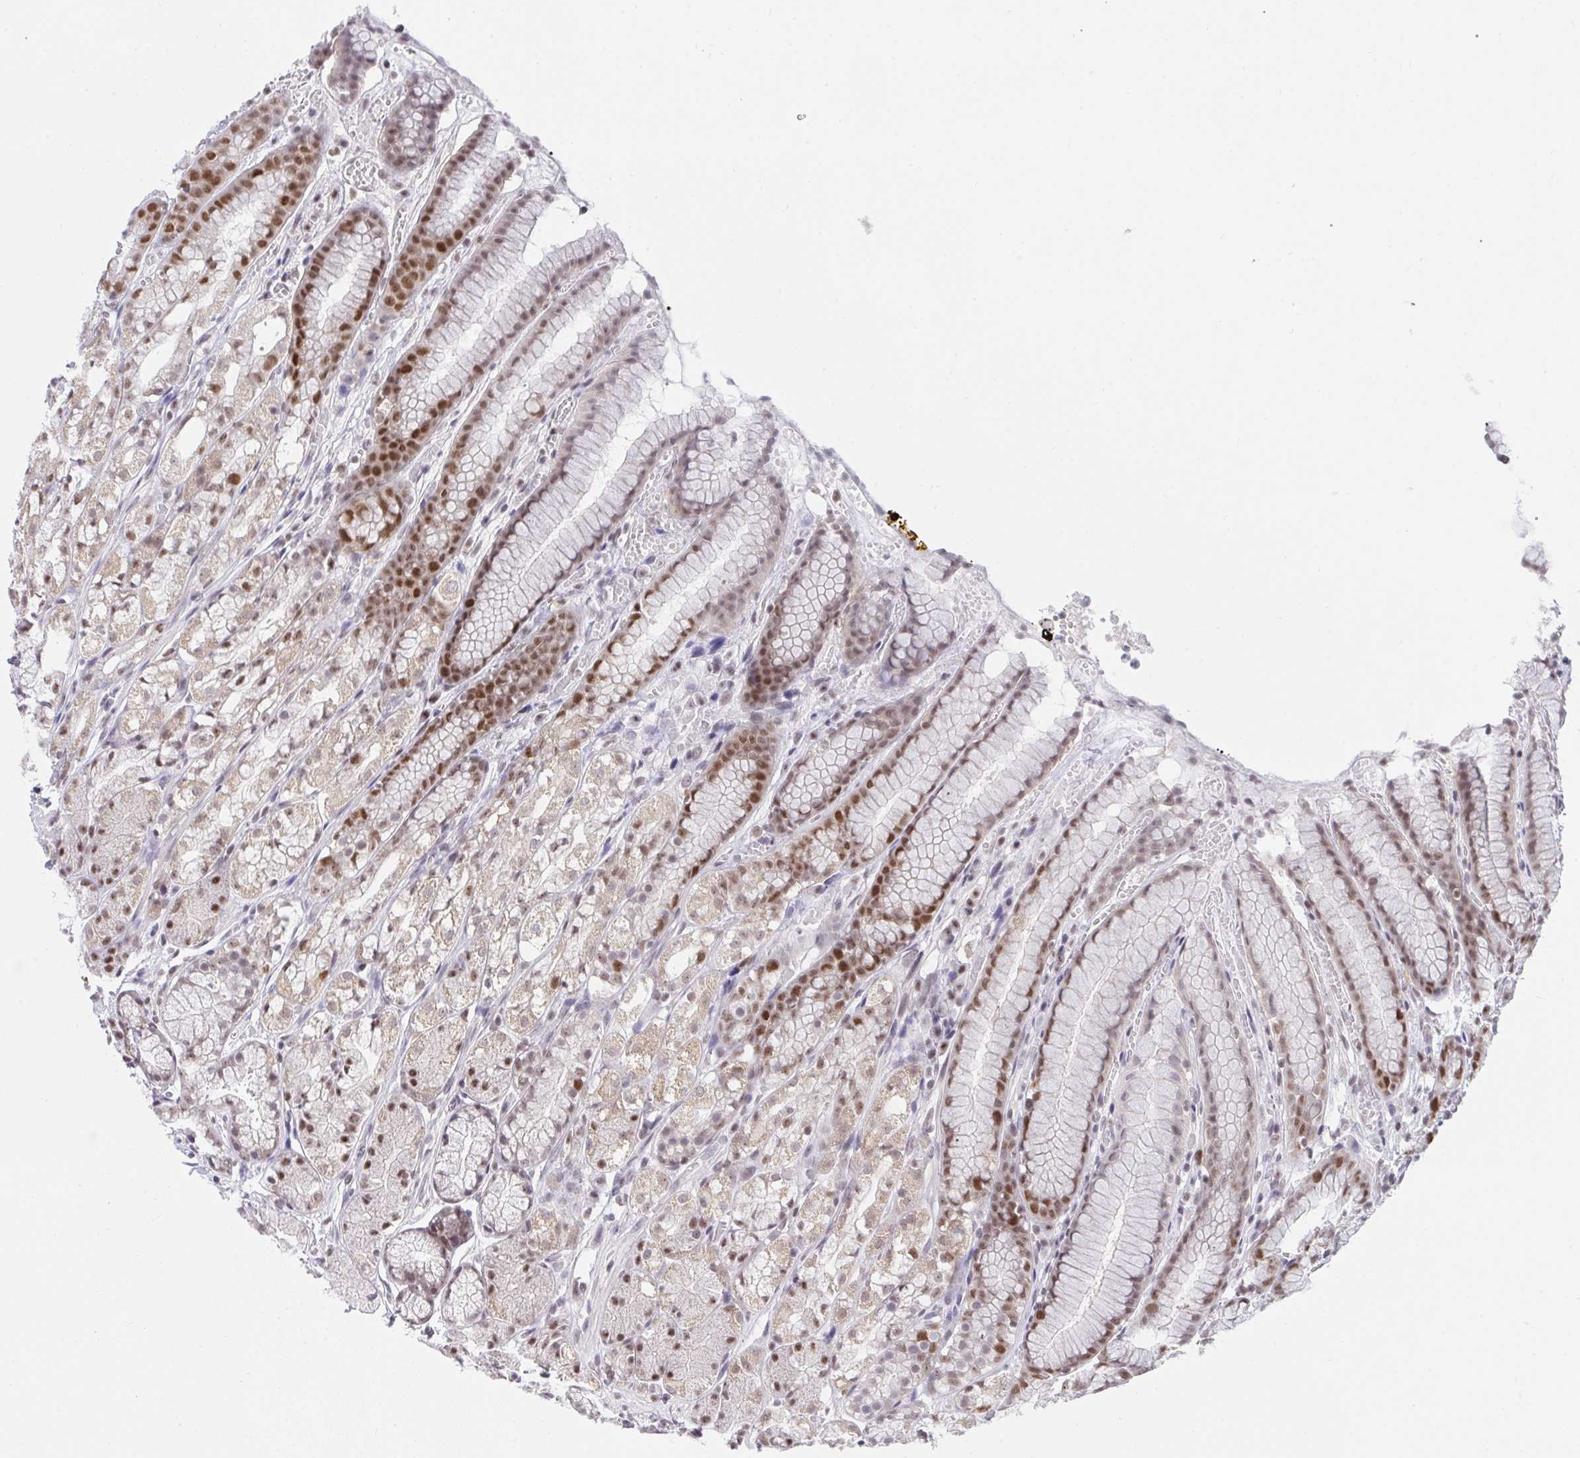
{"staining": {"intensity": "moderate", "quantity": "25%-75%", "location": "cytoplasmic/membranous,nuclear"}, "tissue": "stomach", "cell_type": "Glandular cells", "image_type": "normal", "snomed": [{"axis": "morphology", "description": "Normal tissue, NOS"}, {"axis": "topography", "description": "Smooth muscle"}, {"axis": "topography", "description": "Stomach"}], "caption": "Brown immunohistochemical staining in normal stomach displays moderate cytoplasmic/membranous,nuclear expression in approximately 25%-75% of glandular cells. (DAB IHC, brown staining for protein, blue staining for nuclei).", "gene": "RFC4", "patient": {"sex": "male", "age": 70}}